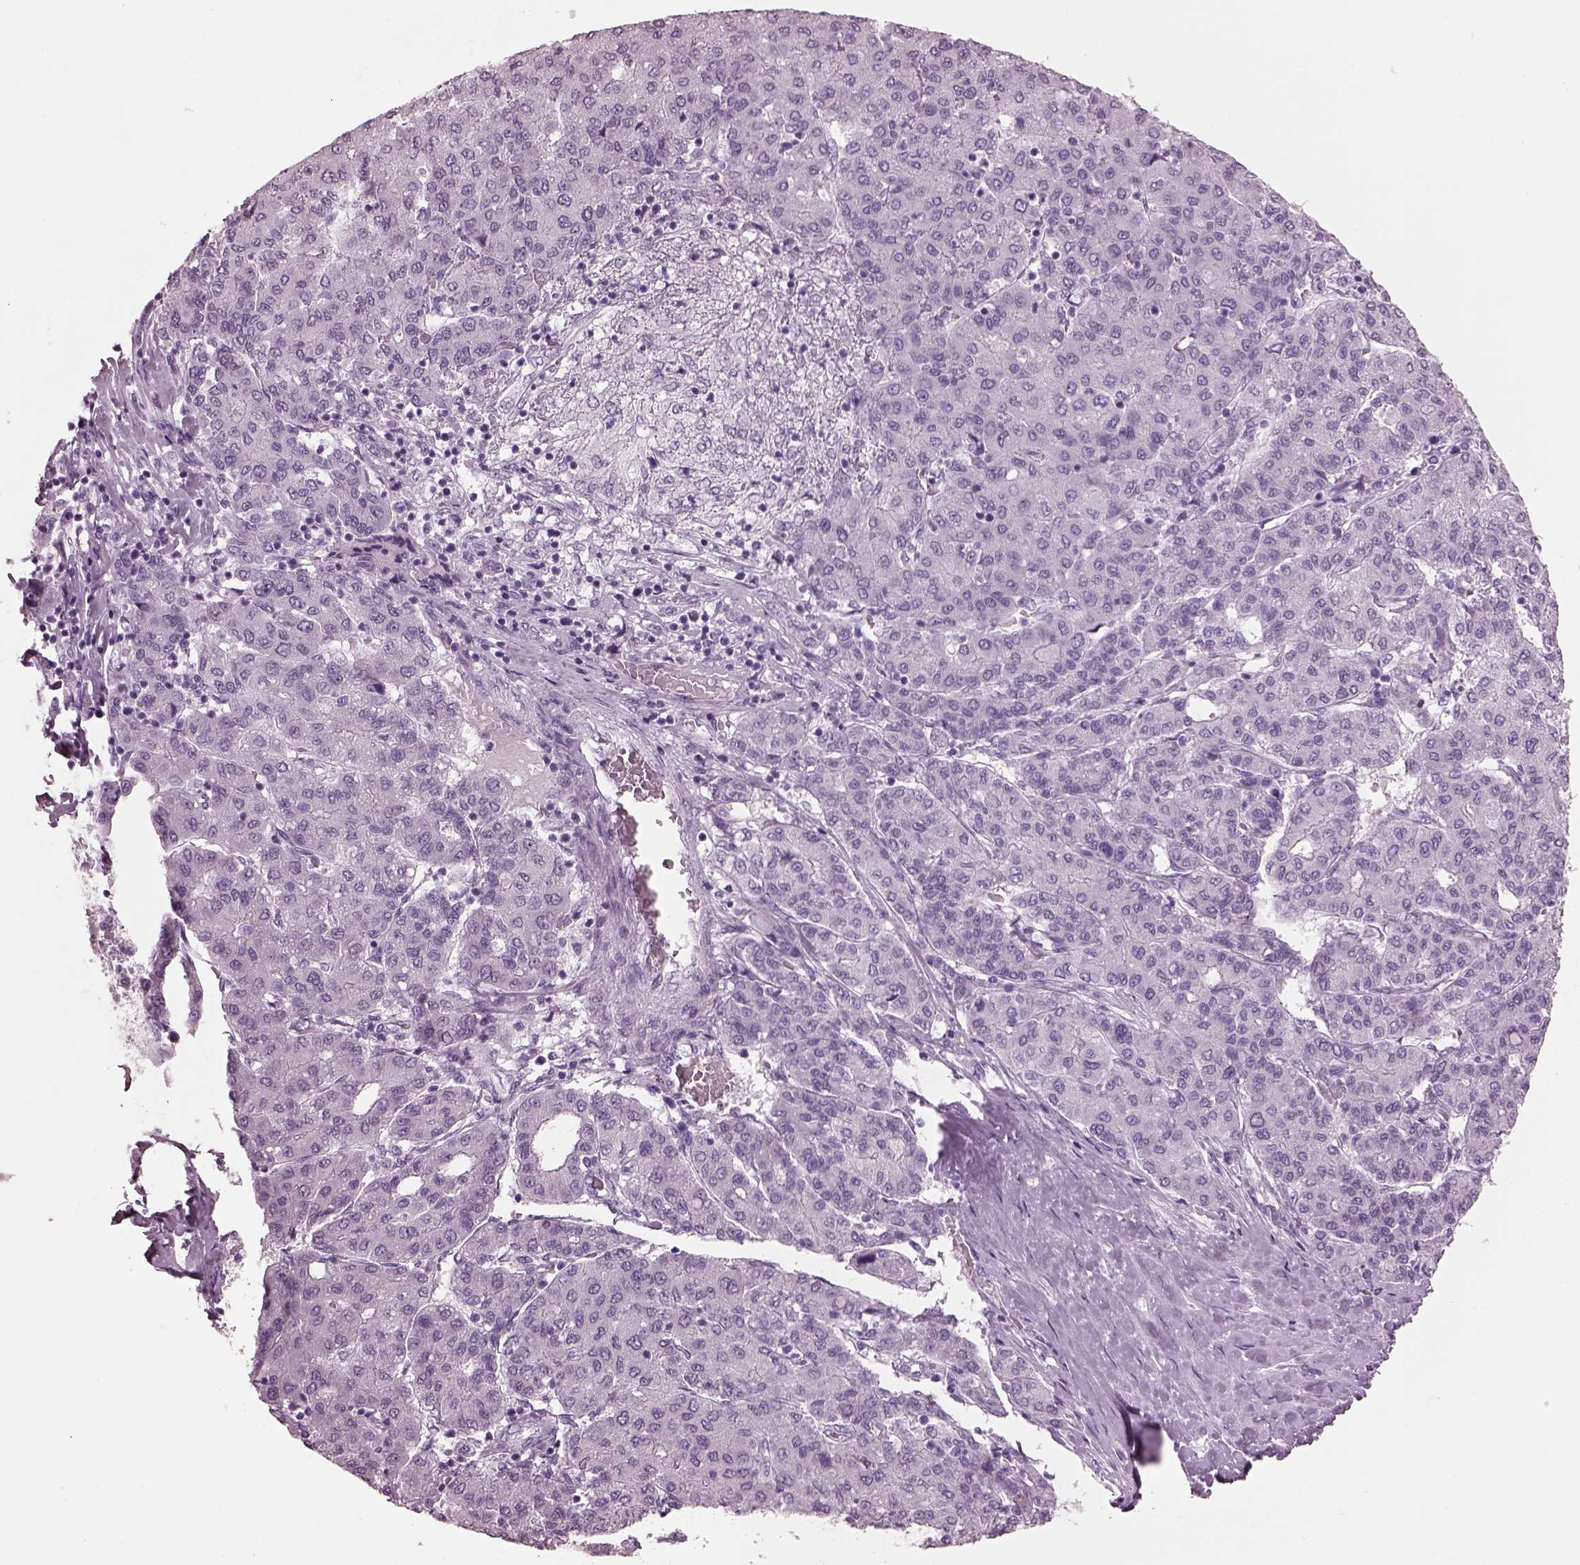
{"staining": {"intensity": "negative", "quantity": "none", "location": "none"}, "tissue": "liver cancer", "cell_type": "Tumor cells", "image_type": "cancer", "snomed": [{"axis": "morphology", "description": "Carcinoma, Hepatocellular, NOS"}, {"axis": "topography", "description": "Liver"}], "caption": "There is no significant expression in tumor cells of liver cancer.", "gene": "HYDIN", "patient": {"sex": "male", "age": 65}}